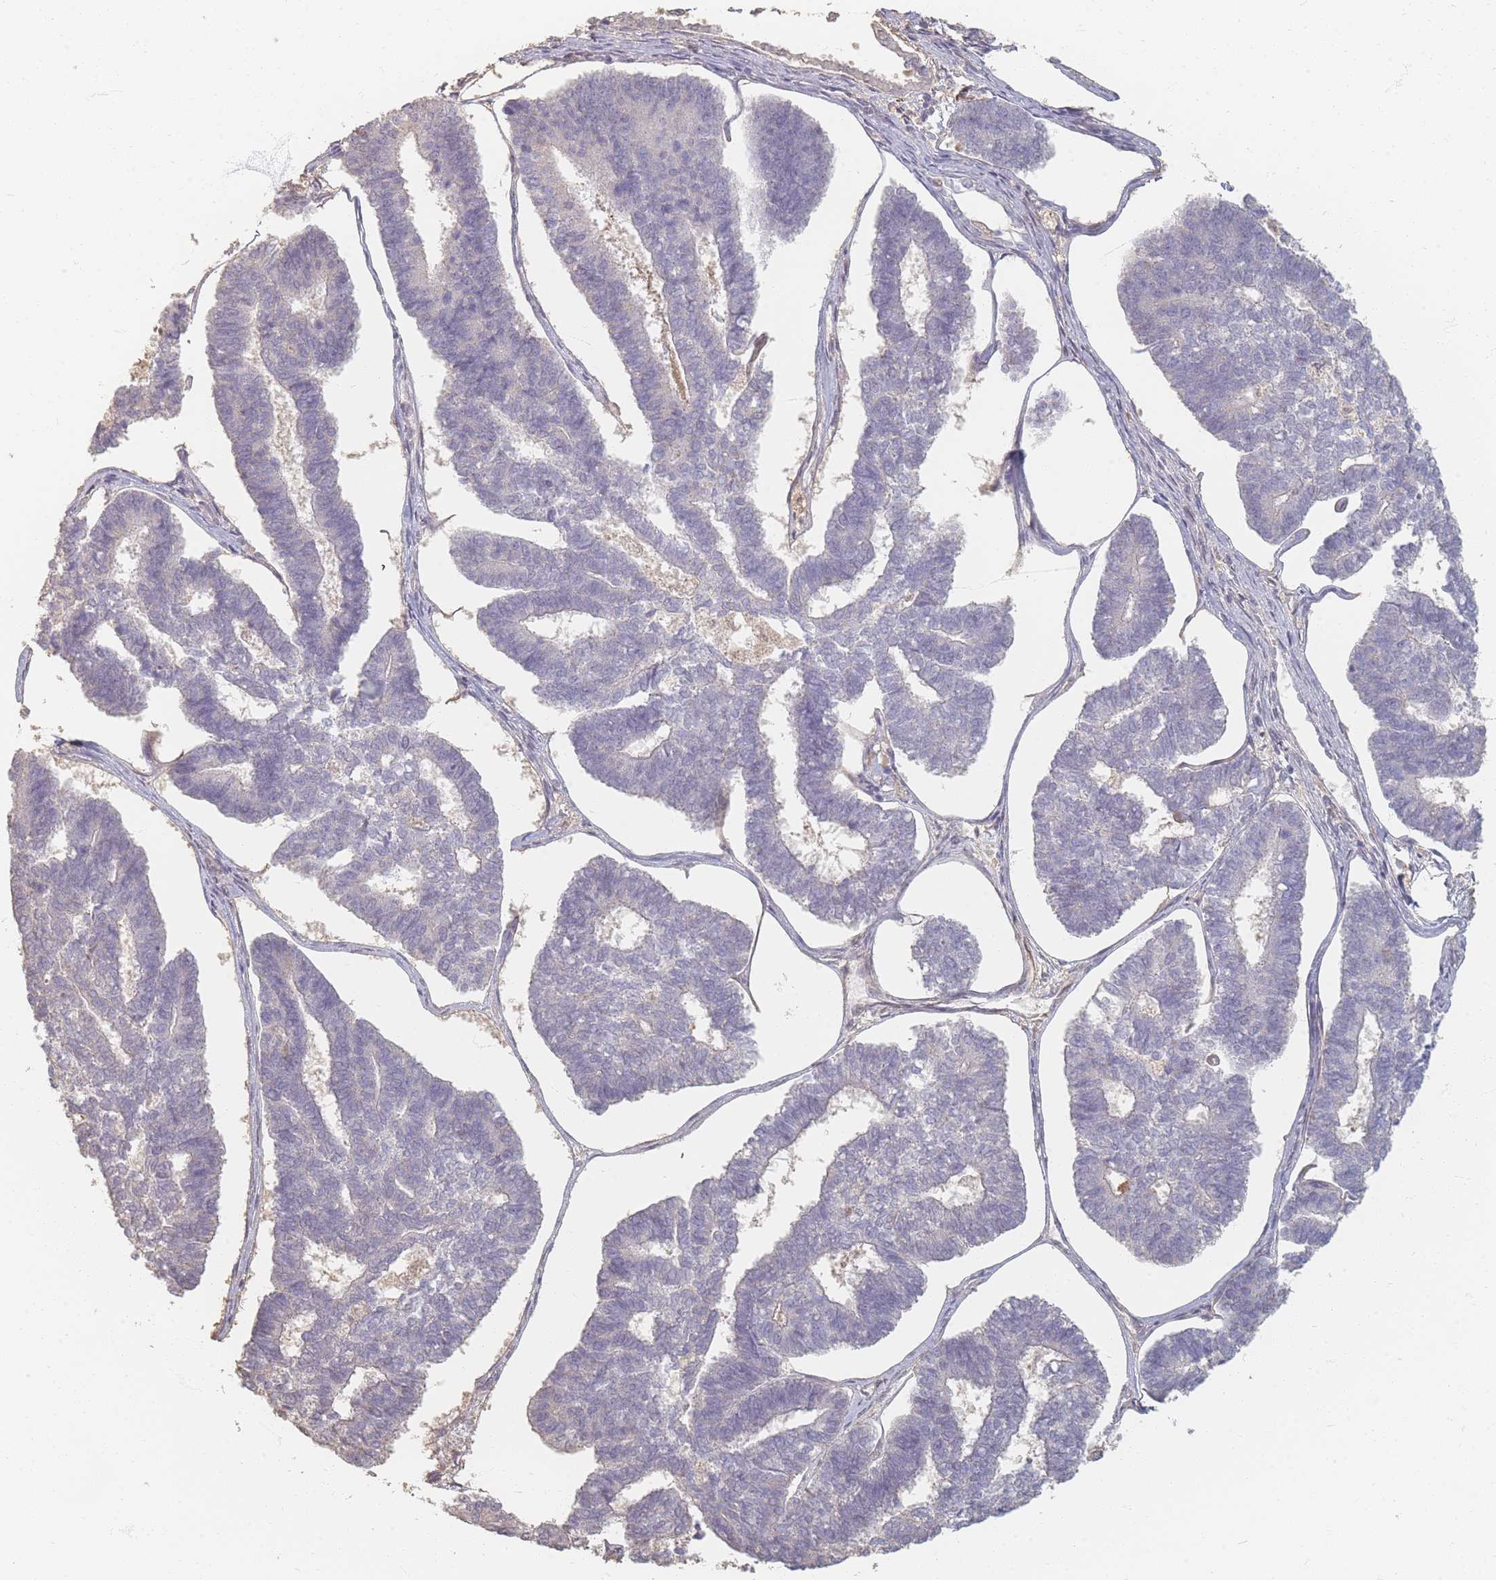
{"staining": {"intensity": "negative", "quantity": "none", "location": "none"}, "tissue": "endometrial cancer", "cell_type": "Tumor cells", "image_type": "cancer", "snomed": [{"axis": "morphology", "description": "Adenocarcinoma, NOS"}, {"axis": "topography", "description": "Endometrium"}], "caption": "High power microscopy image of an immunohistochemistry (IHC) micrograph of endometrial cancer (adenocarcinoma), revealing no significant expression in tumor cells.", "gene": "RFTN1", "patient": {"sex": "female", "age": 70}}